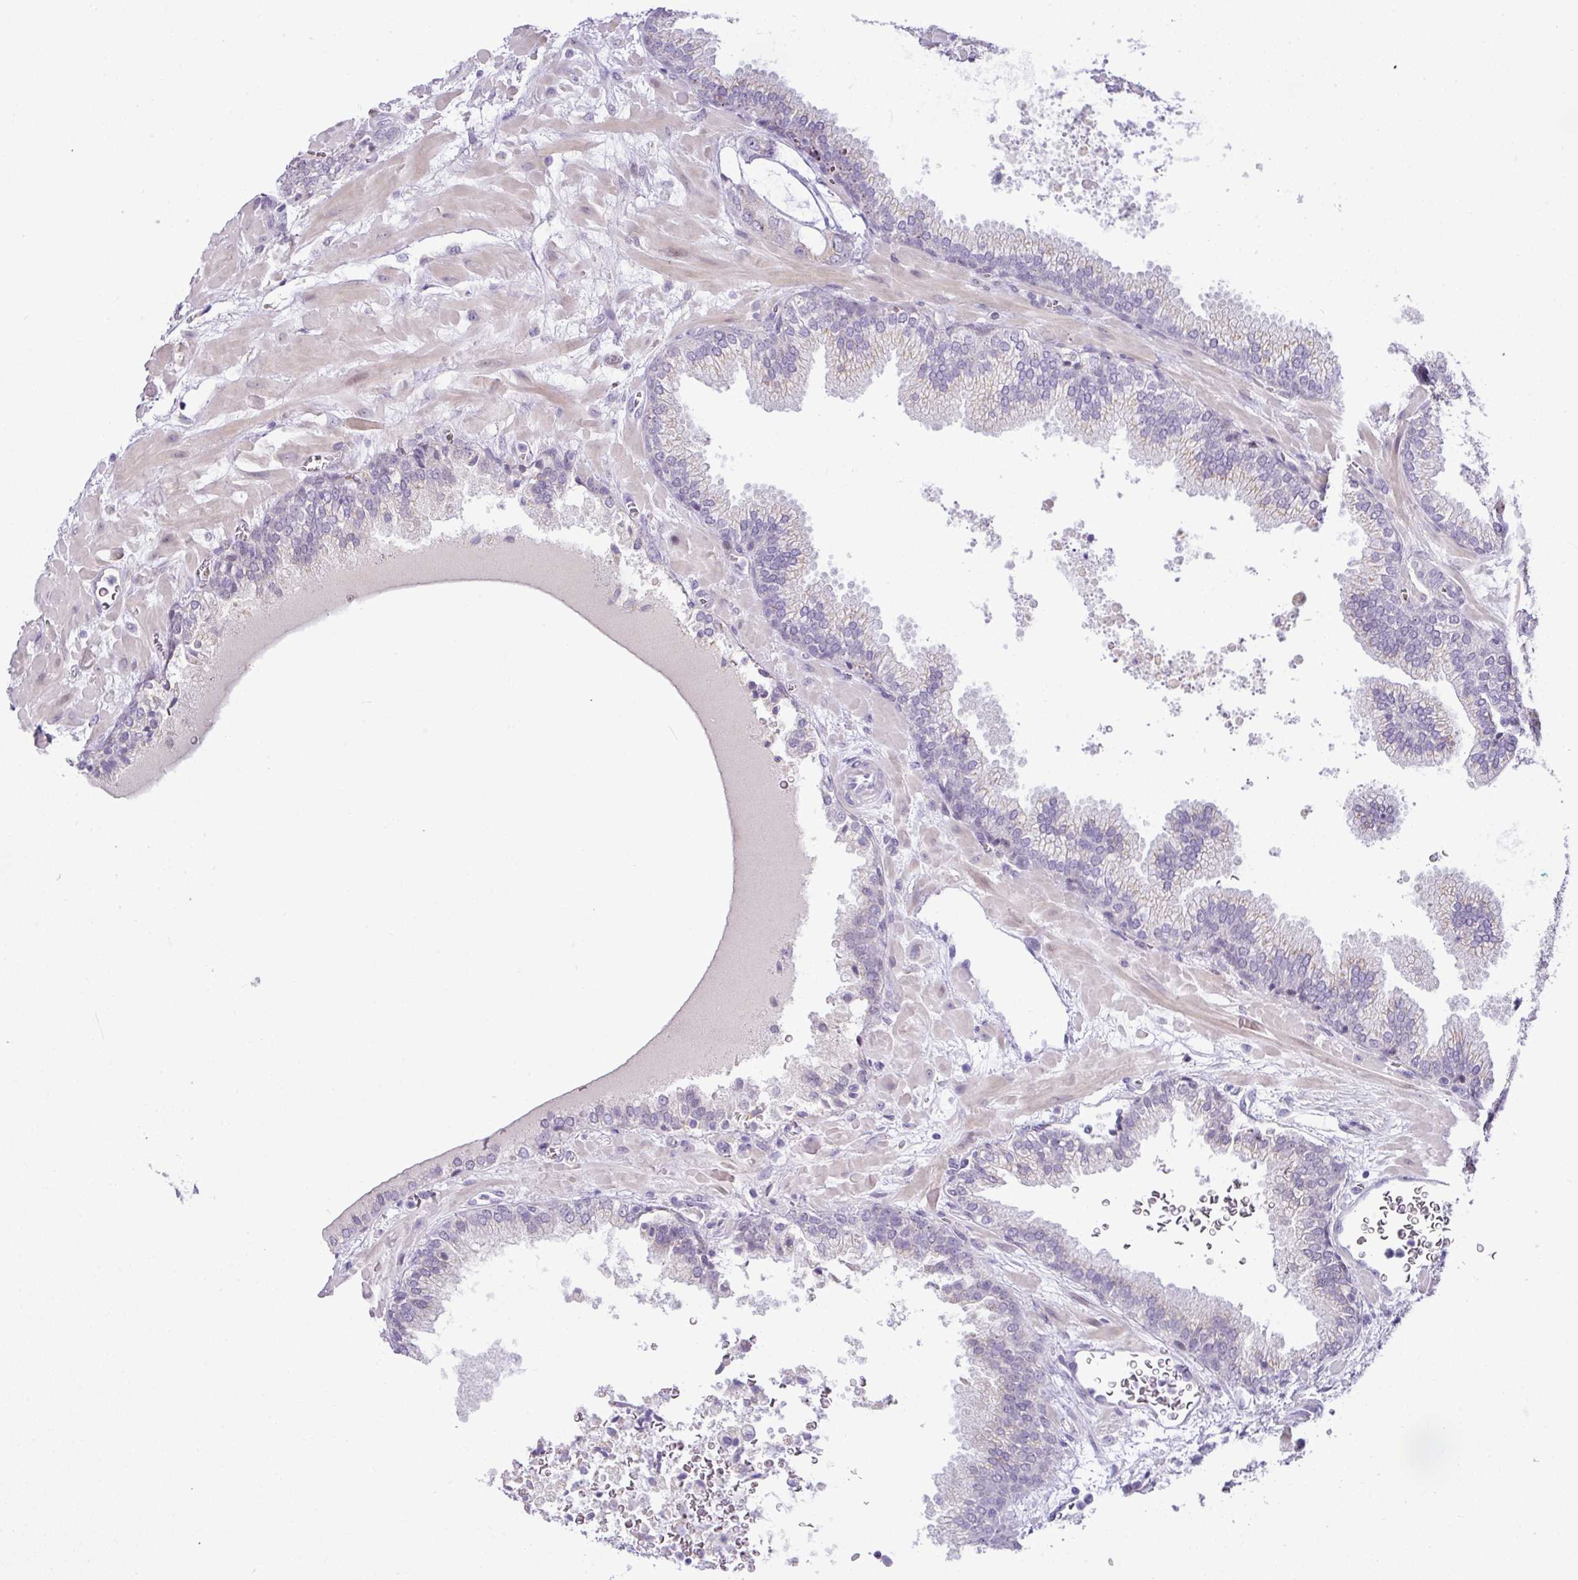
{"staining": {"intensity": "weak", "quantity": "<25%", "location": "cytoplasmic/membranous"}, "tissue": "prostate cancer", "cell_type": "Tumor cells", "image_type": "cancer", "snomed": [{"axis": "morphology", "description": "Adenocarcinoma, High grade"}, {"axis": "topography", "description": "Prostate"}], "caption": "IHC photomicrograph of neoplastic tissue: high-grade adenocarcinoma (prostate) stained with DAB exhibits no significant protein expression in tumor cells. (Brightfield microscopy of DAB (3,3'-diaminobenzidine) immunohistochemistry (IHC) at high magnification).", "gene": "PARP2", "patient": {"sex": "male", "age": 68}}